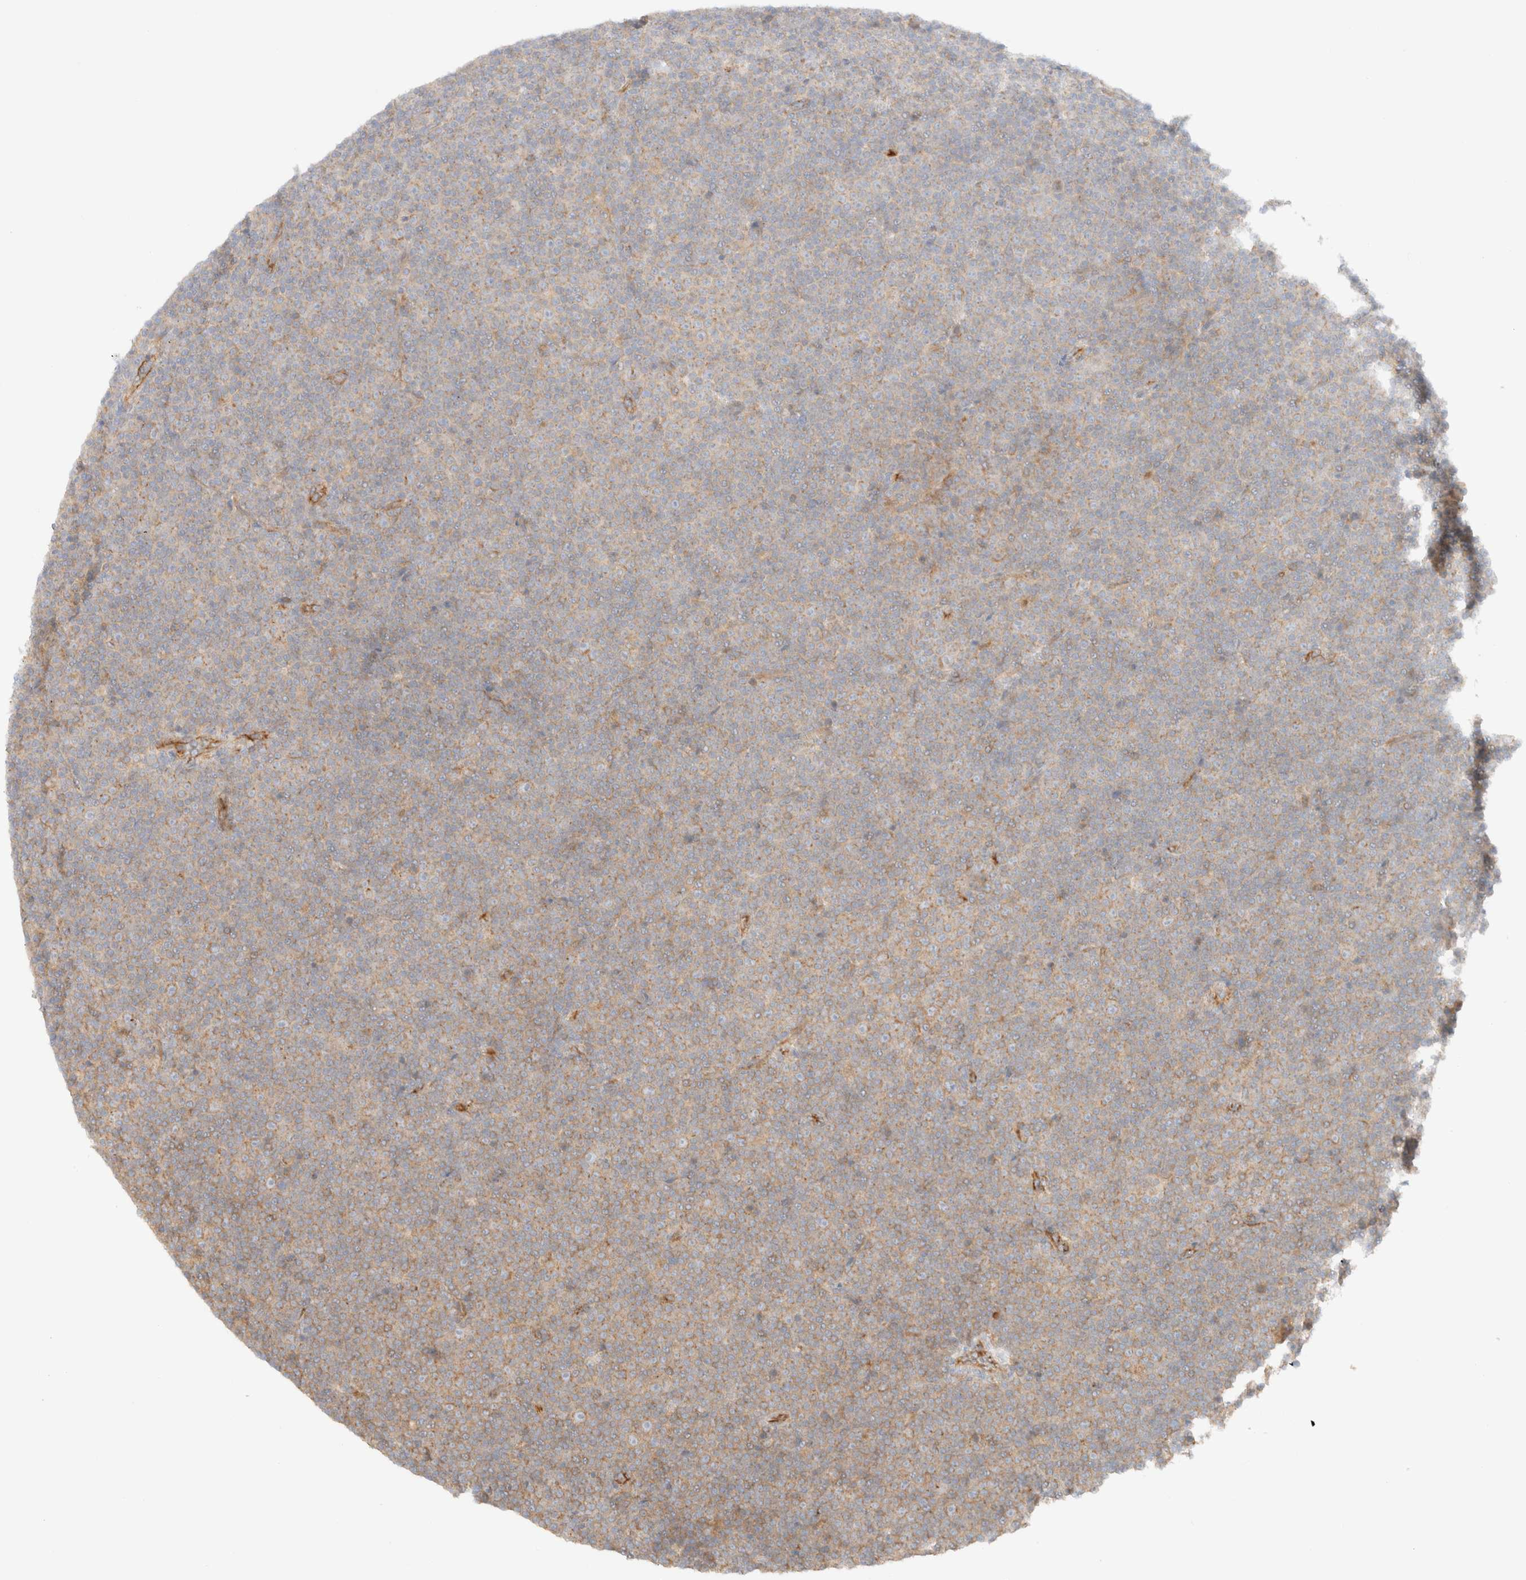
{"staining": {"intensity": "weak", "quantity": "<25%", "location": "cytoplasmic/membranous"}, "tissue": "lymphoma", "cell_type": "Tumor cells", "image_type": "cancer", "snomed": [{"axis": "morphology", "description": "Malignant lymphoma, non-Hodgkin's type, Low grade"}, {"axis": "topography", "description": "Lymph node"}], "caption": "Immunohistochemical staining of lymphoma shows no significant positivity in tumor cells.", "gene": "MYO10", "patient": {"sex": "female", "age": 67}}